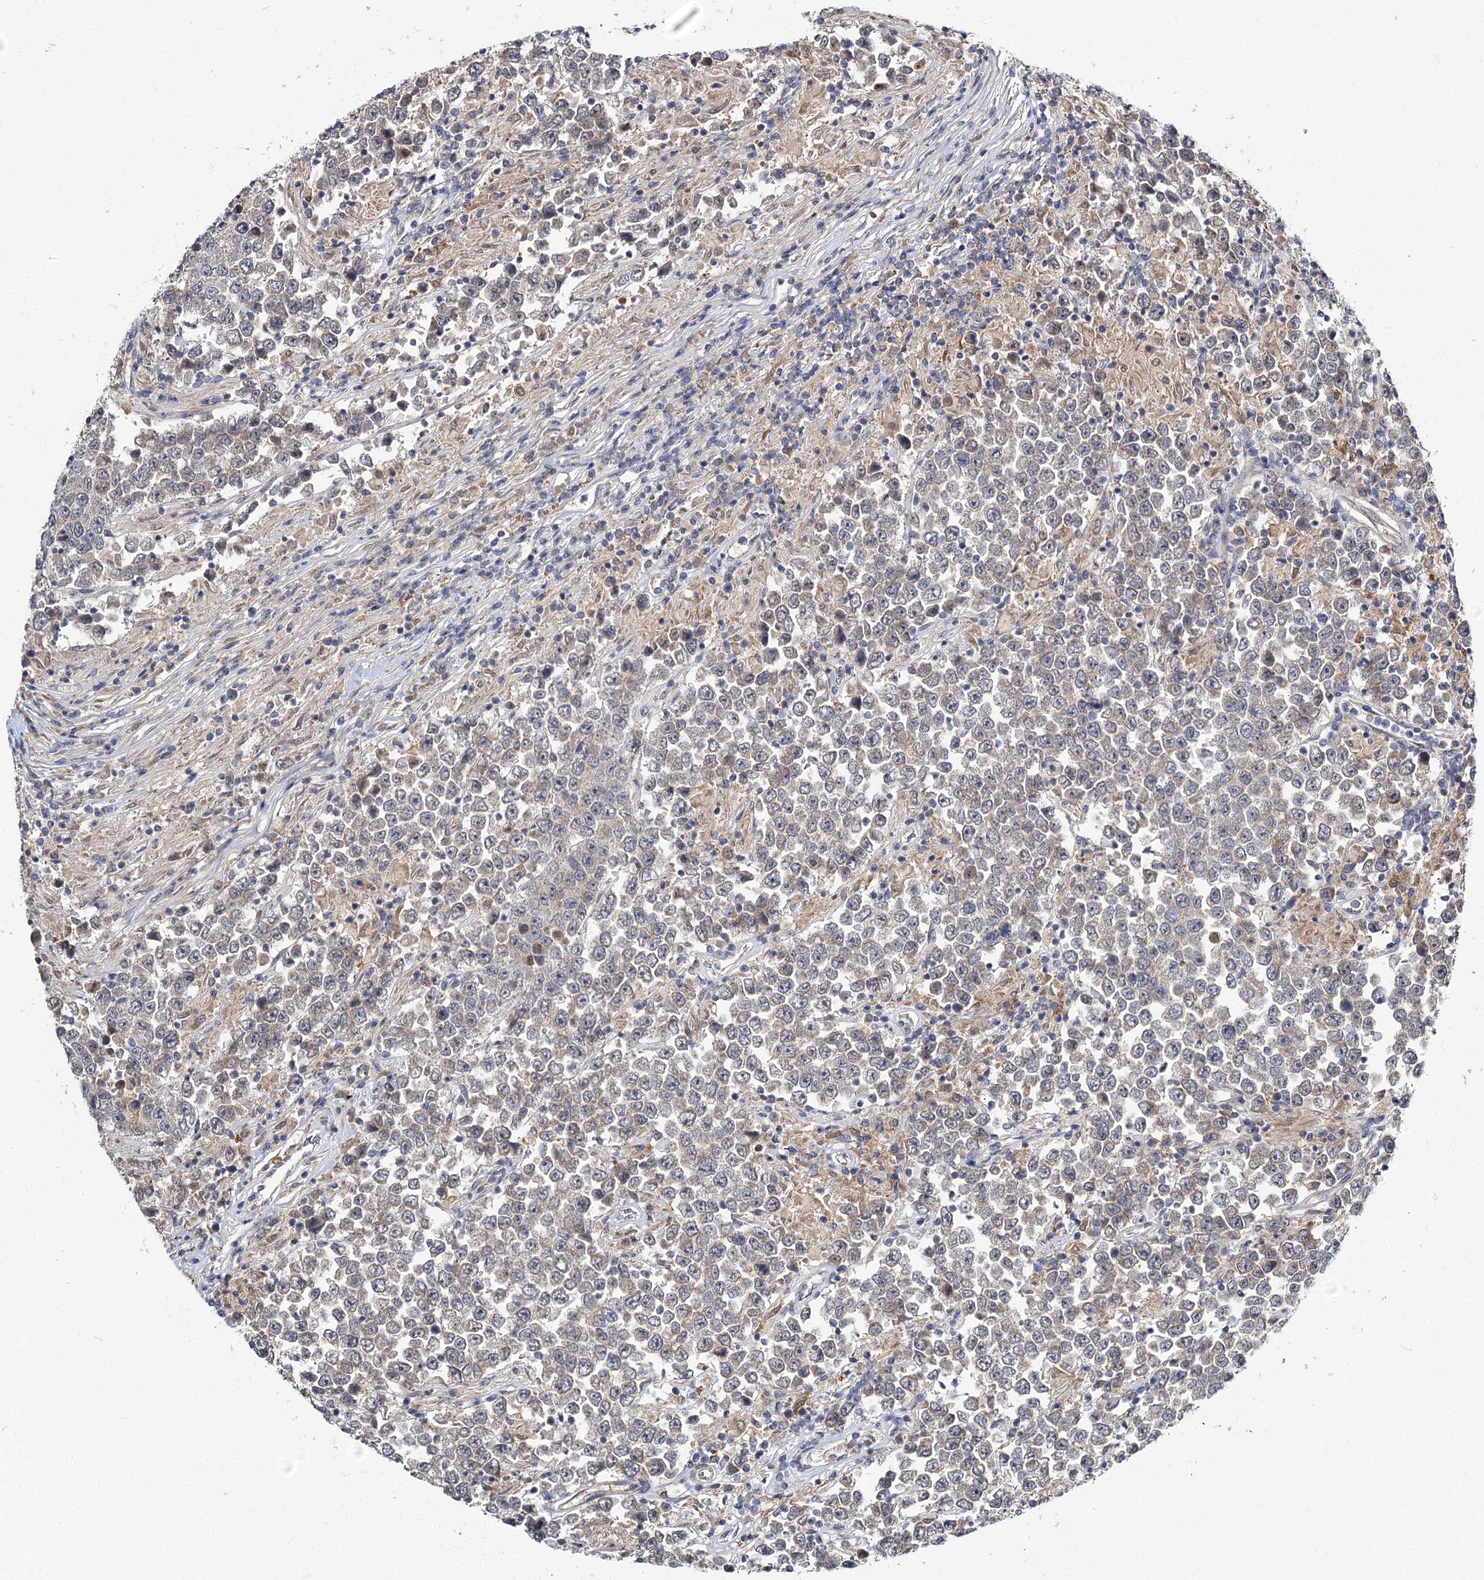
{"staining": {"intensity": "weak", "quantity": "<25%", "location": "cytoplasmic/membranous"}, "tissue": "testis cancer", "cell_type": "Tumor cells", "image_type": "cancer", "snomed": [{"axis": "morphology", "description": "Normal tissue, NOS"}, {"axis": "morphology", "description": "Urothelial carcinoma, High grade"}, {"axis": "morphology", "description": "Seminoma, NOS"}, {"axis": "morphology", "description": "Carcinoma, Embryonal, NOS"}, {"axis": "topography", "description": "Urinary bladder"}, {"axis": "topography", "description": "Testis"}], "caption": "High power microscopy micrograph of an immunohistochemistry image of testis seminoma, revealing no significant staining in tumor cells.", "gene": "MFN1", "patient": {"sex": "male", "age": 41}}